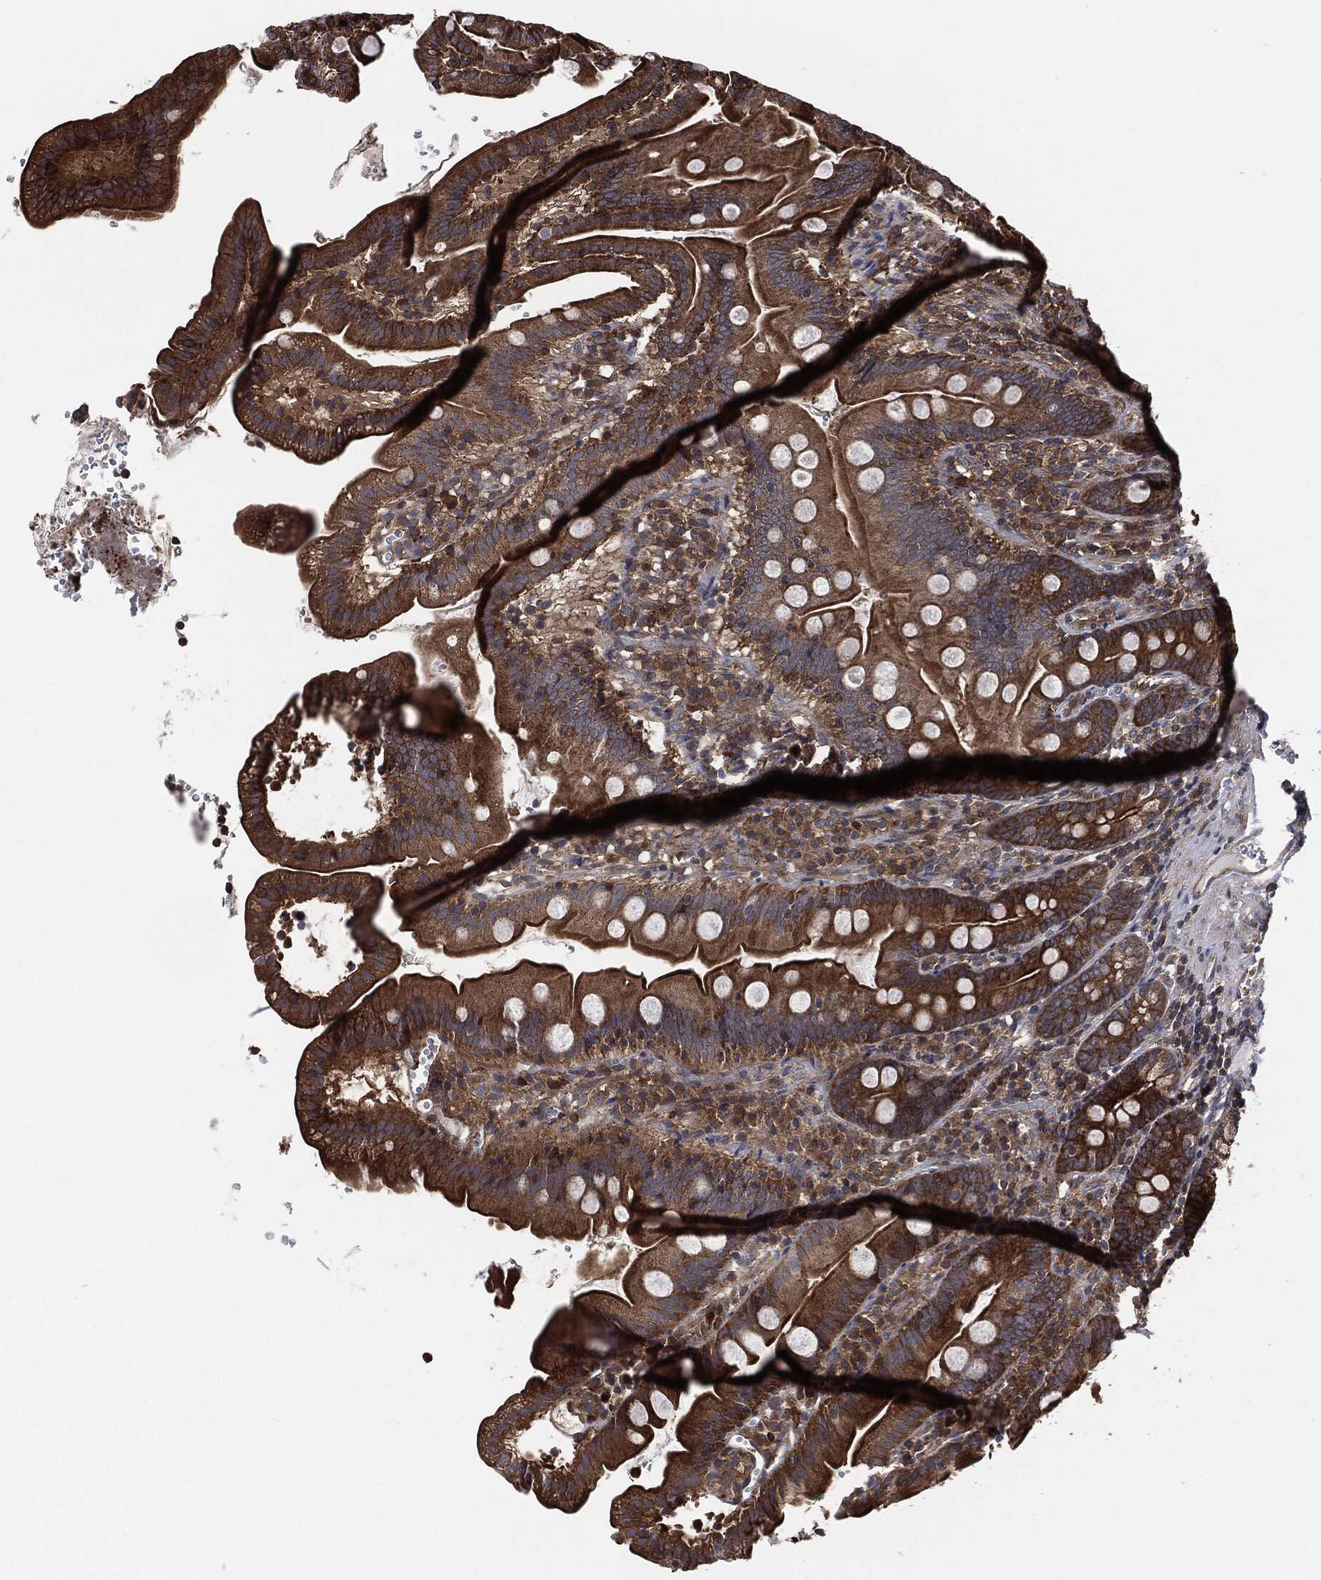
{"staining": {"intensity": "strong", "quantity": "25%-75%", "location": "cytoplasmic/membranous"}, "tissue": "duodenum", "cell_type": "Glandular cells", "image_type": "normal", "snomed": [{"axis": "morphology", "description": "Normal tissue, NOS"}, {"axis": "topography", "description": "Duodenum"}], "caption": "About 25%-75% of glandular cells in unremarkable duodenum exhibit strong cytoplasmic/membranous protein positivity as visualized by brown immunohistochemical staining.", "gene": "TPT1", "patient": {"sex": "female", "age": 67}}